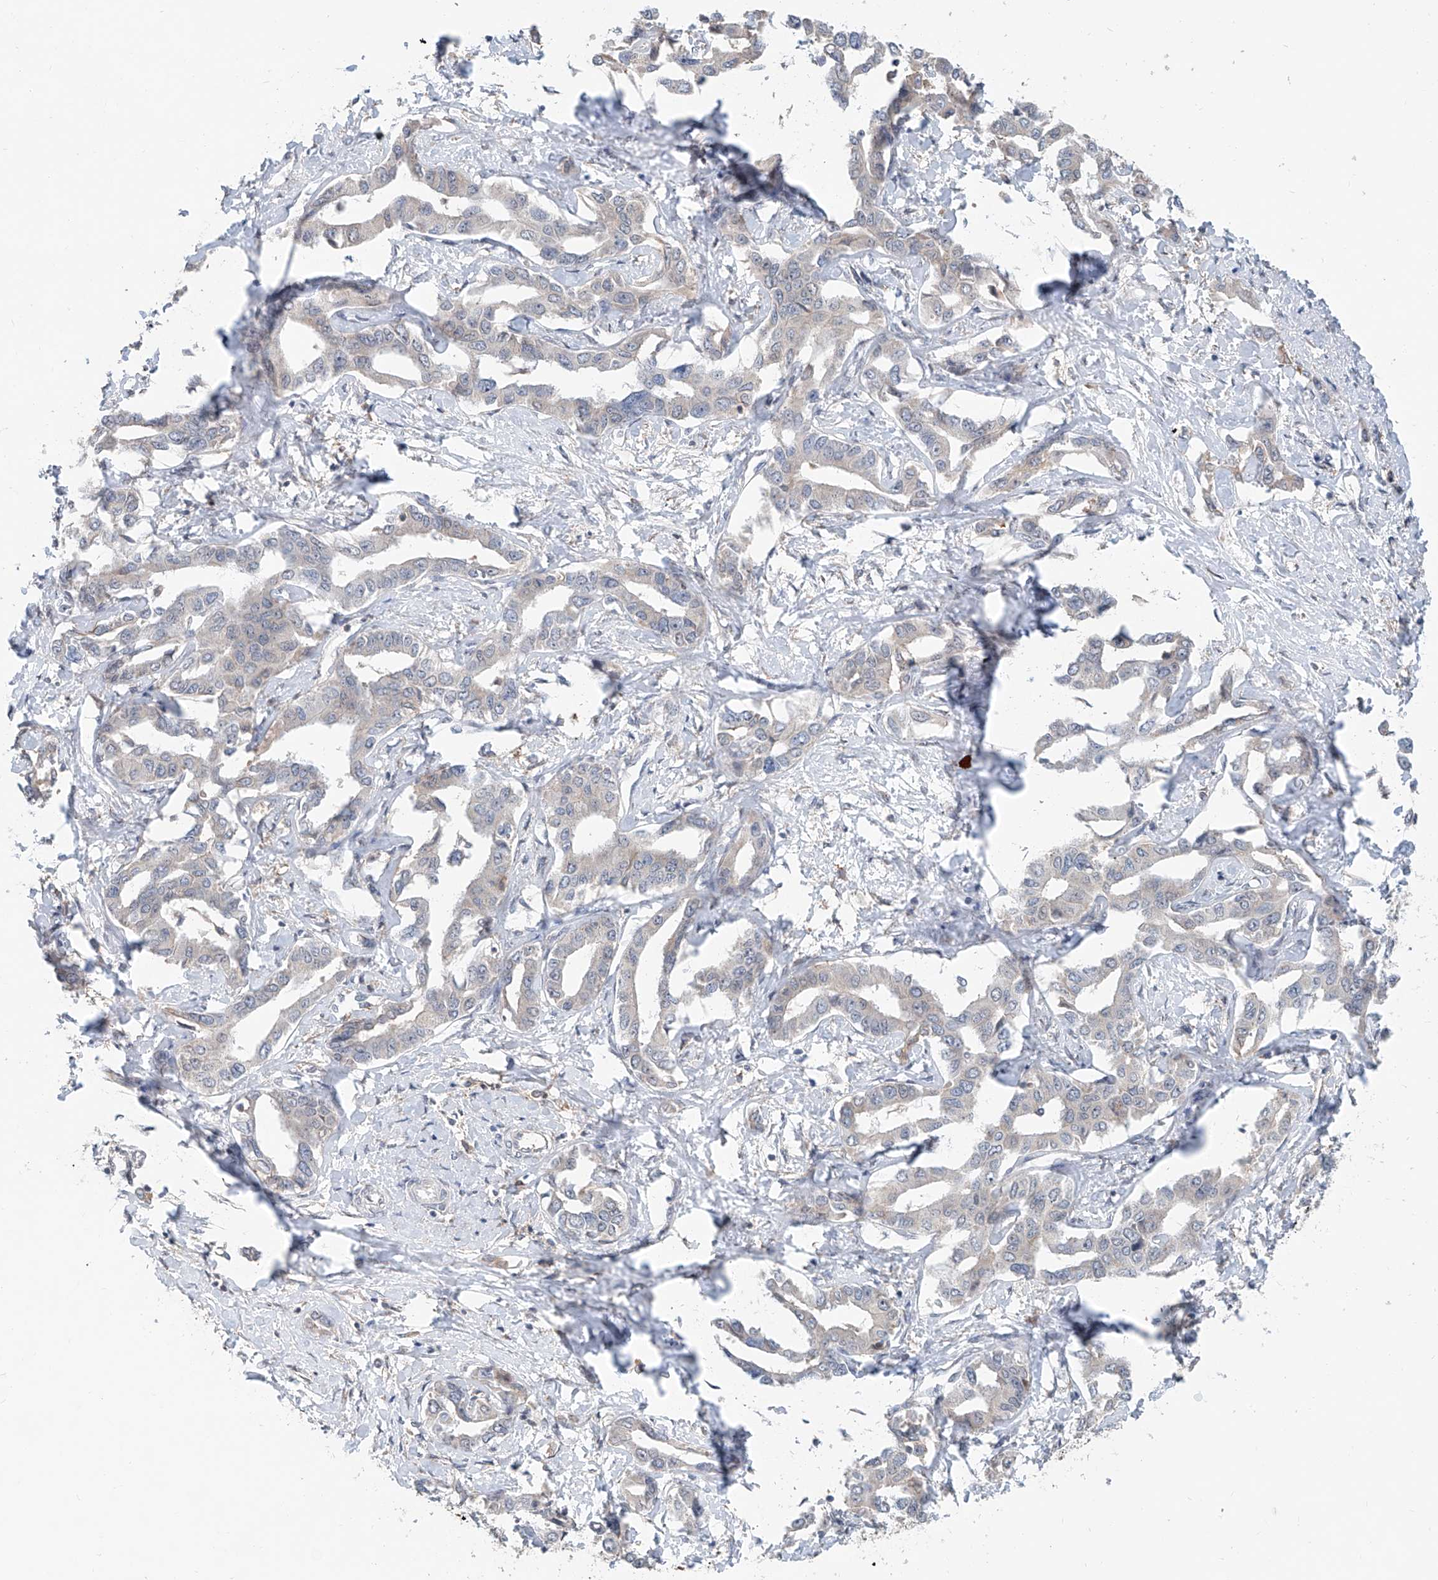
{"staining": {"intensity": "negative", "quantity": "none", "location": "none"}, "tissue": "liver cancer", "cell_type": "Tumor cells", "image_type": "cancer", "snomed": [{"axis": "morphology", "description": "Cholangiocarcinoma"}, {"axis": "topography", "description": "Liver"}], "caption": "This photomicrograph is of liver cancer stained with IHC to label a protein in brown with the nuclei are counter-stained blue. There is no positivity in tumor cells.", "gene": "KCNK10", "patient": {"sex": "male", "age": 59}}